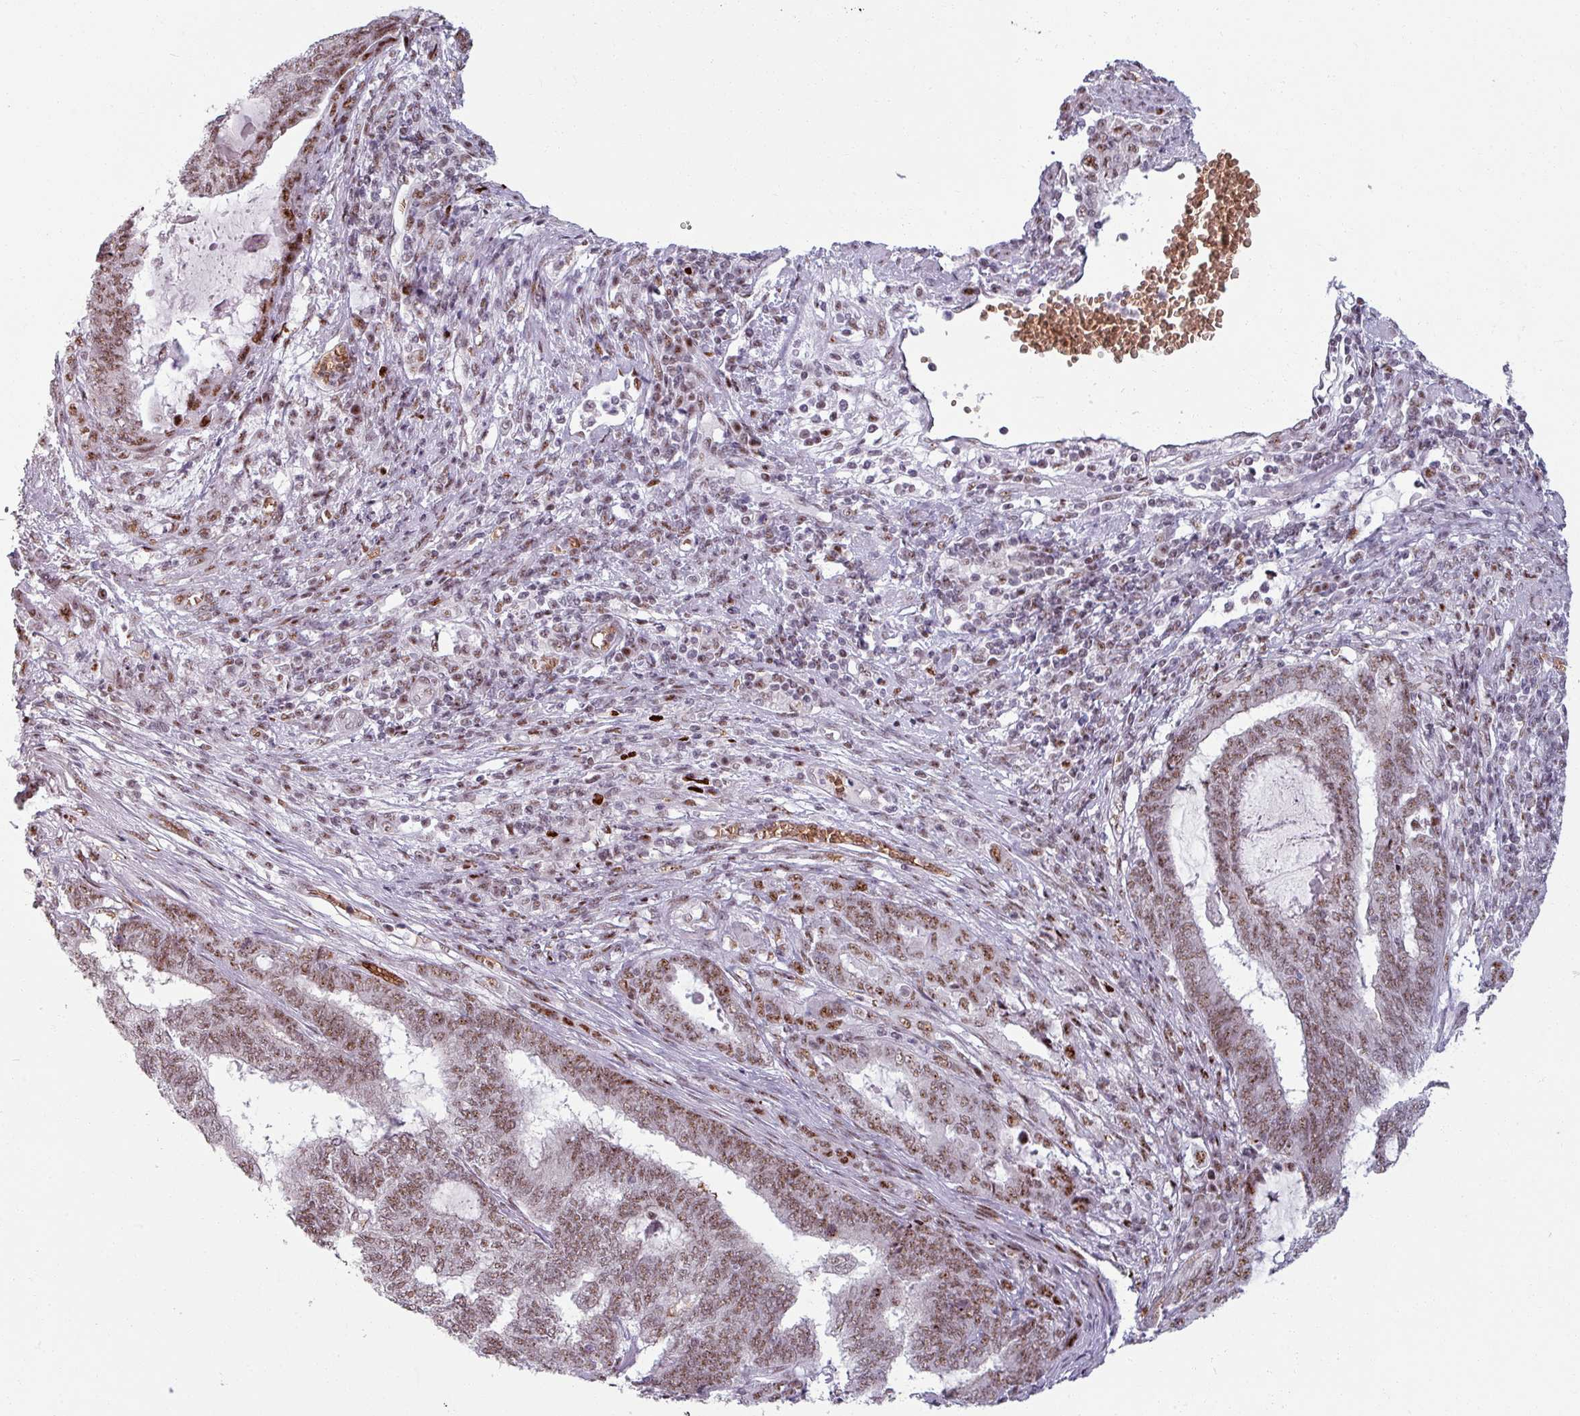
{"staining": {"intensity": "moderate", "quantity": ">75%", "location": "nuclear"}, "tissue": "endometrial cancer", "cell_type": "Tumor cells", "image_type": "cancer", "snomed": [{"axis": "morphology", "description": "Adenocarcinoma, NOS"}, {"axis": "topography", "description": "Uterus"}, {"axis": "topography", "description": "Endometrium"}], "caption": "Immunohistochemical staining of human adenocarcinoma (endometrial) displays moderate nuclear protein staining in about >75% of tumor cells. The protein of interest is stained brown, and the nuclei are stained in blue (DAB (3,3'-diaminobenzidine) IHC with brightfield microscopy, high magnification).", "gene": "NCOR1", "patient": {"sex": "female", "age": 70}}